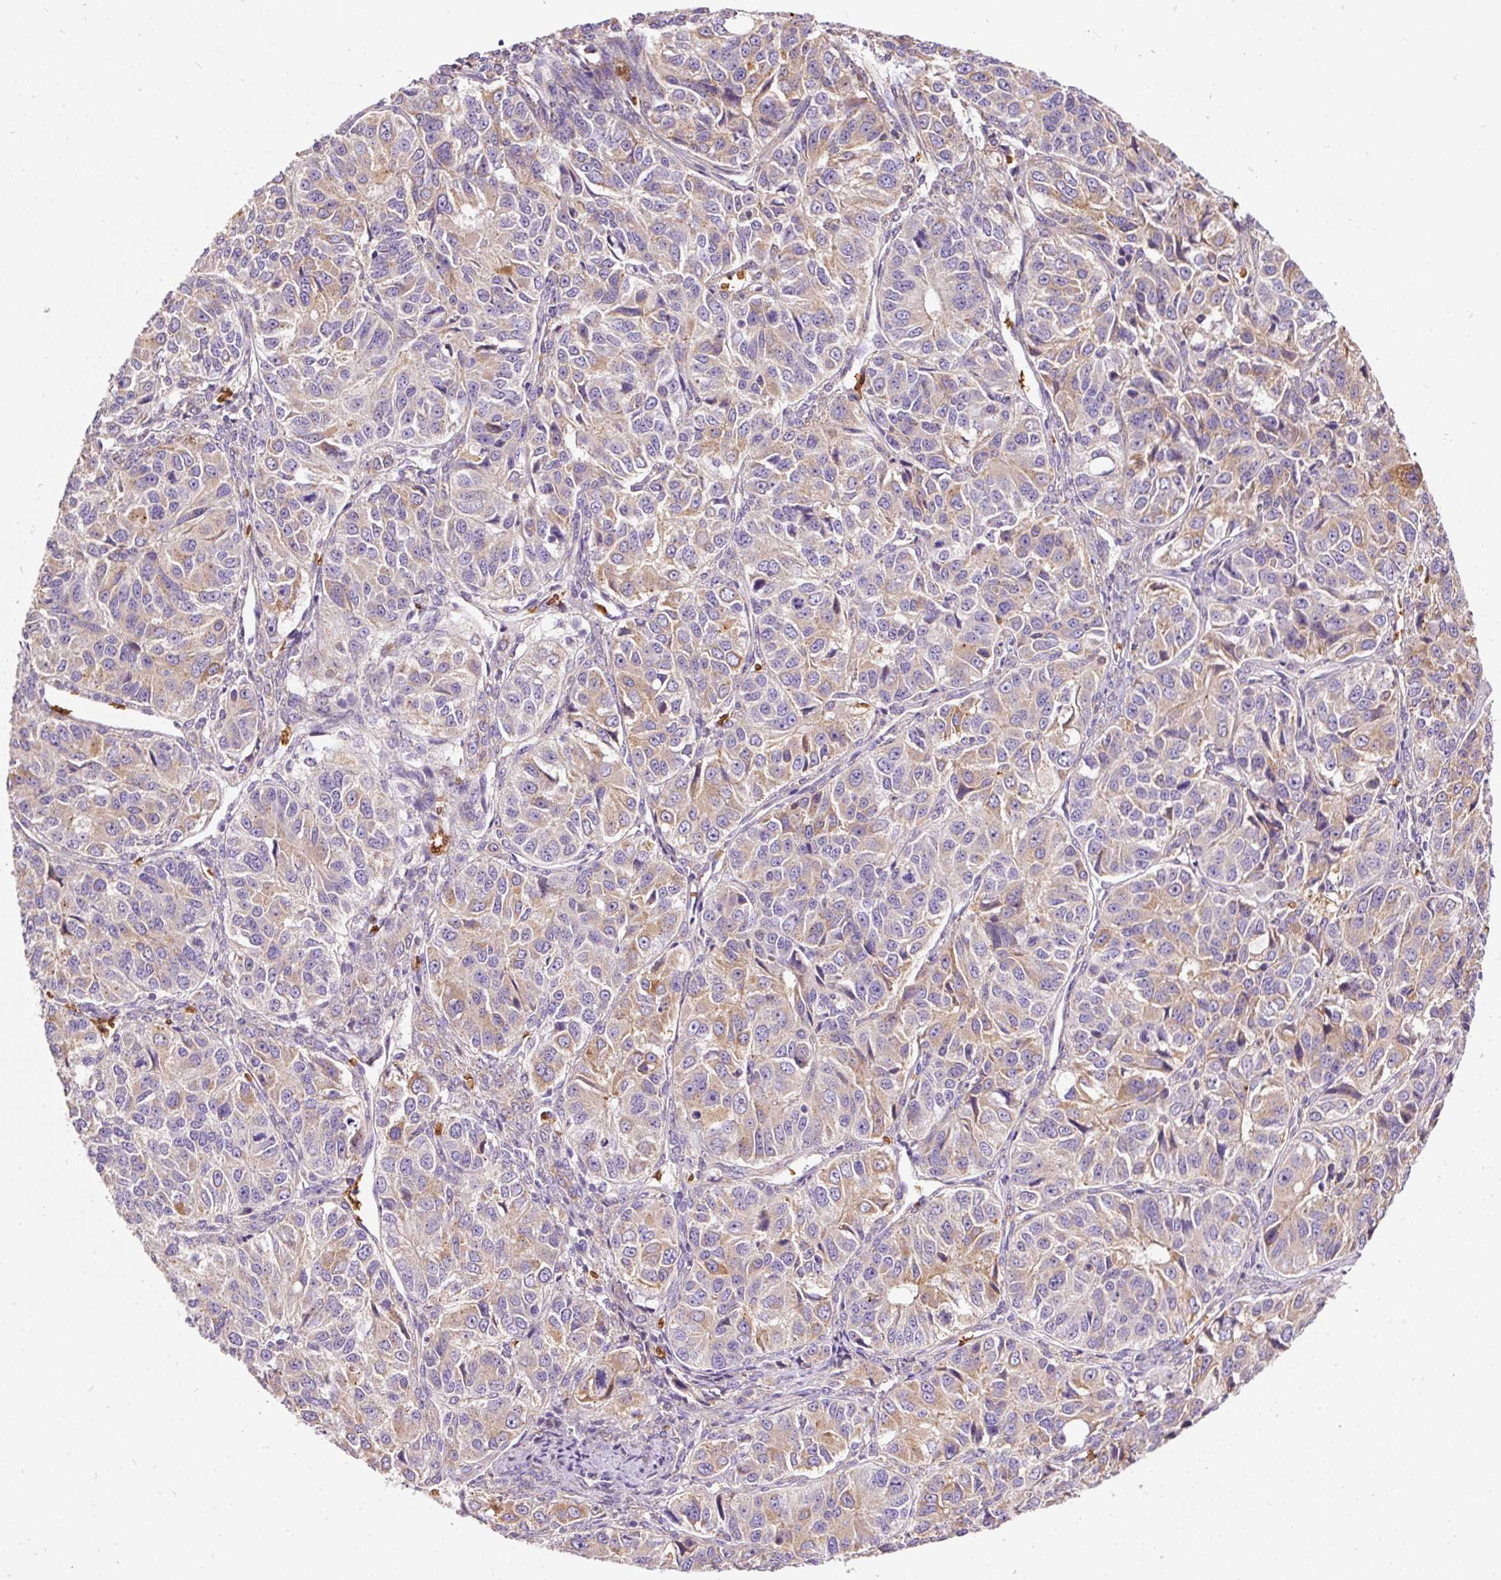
{"staining": {"intensity": "moderate", "quantity": ">75%", "location": "cytoplasmic/membranous"}, "tissue": "ovarian cancer", "cell_type": "Tumor cells", "image_type": "cancer", "snomed": [{"axis": "morphology", "description": "Carcinoma, endometroid"}, {"axis": "topography", "description": "Ovary"}], "caption": "Moderate cytoplasmic/membranous positivity is identified in about >75% of tumor cells in endometroid carcinoma (ovarian).", "gene": "PRRC2A", "patient": {"sex": "female", "age": 51}}